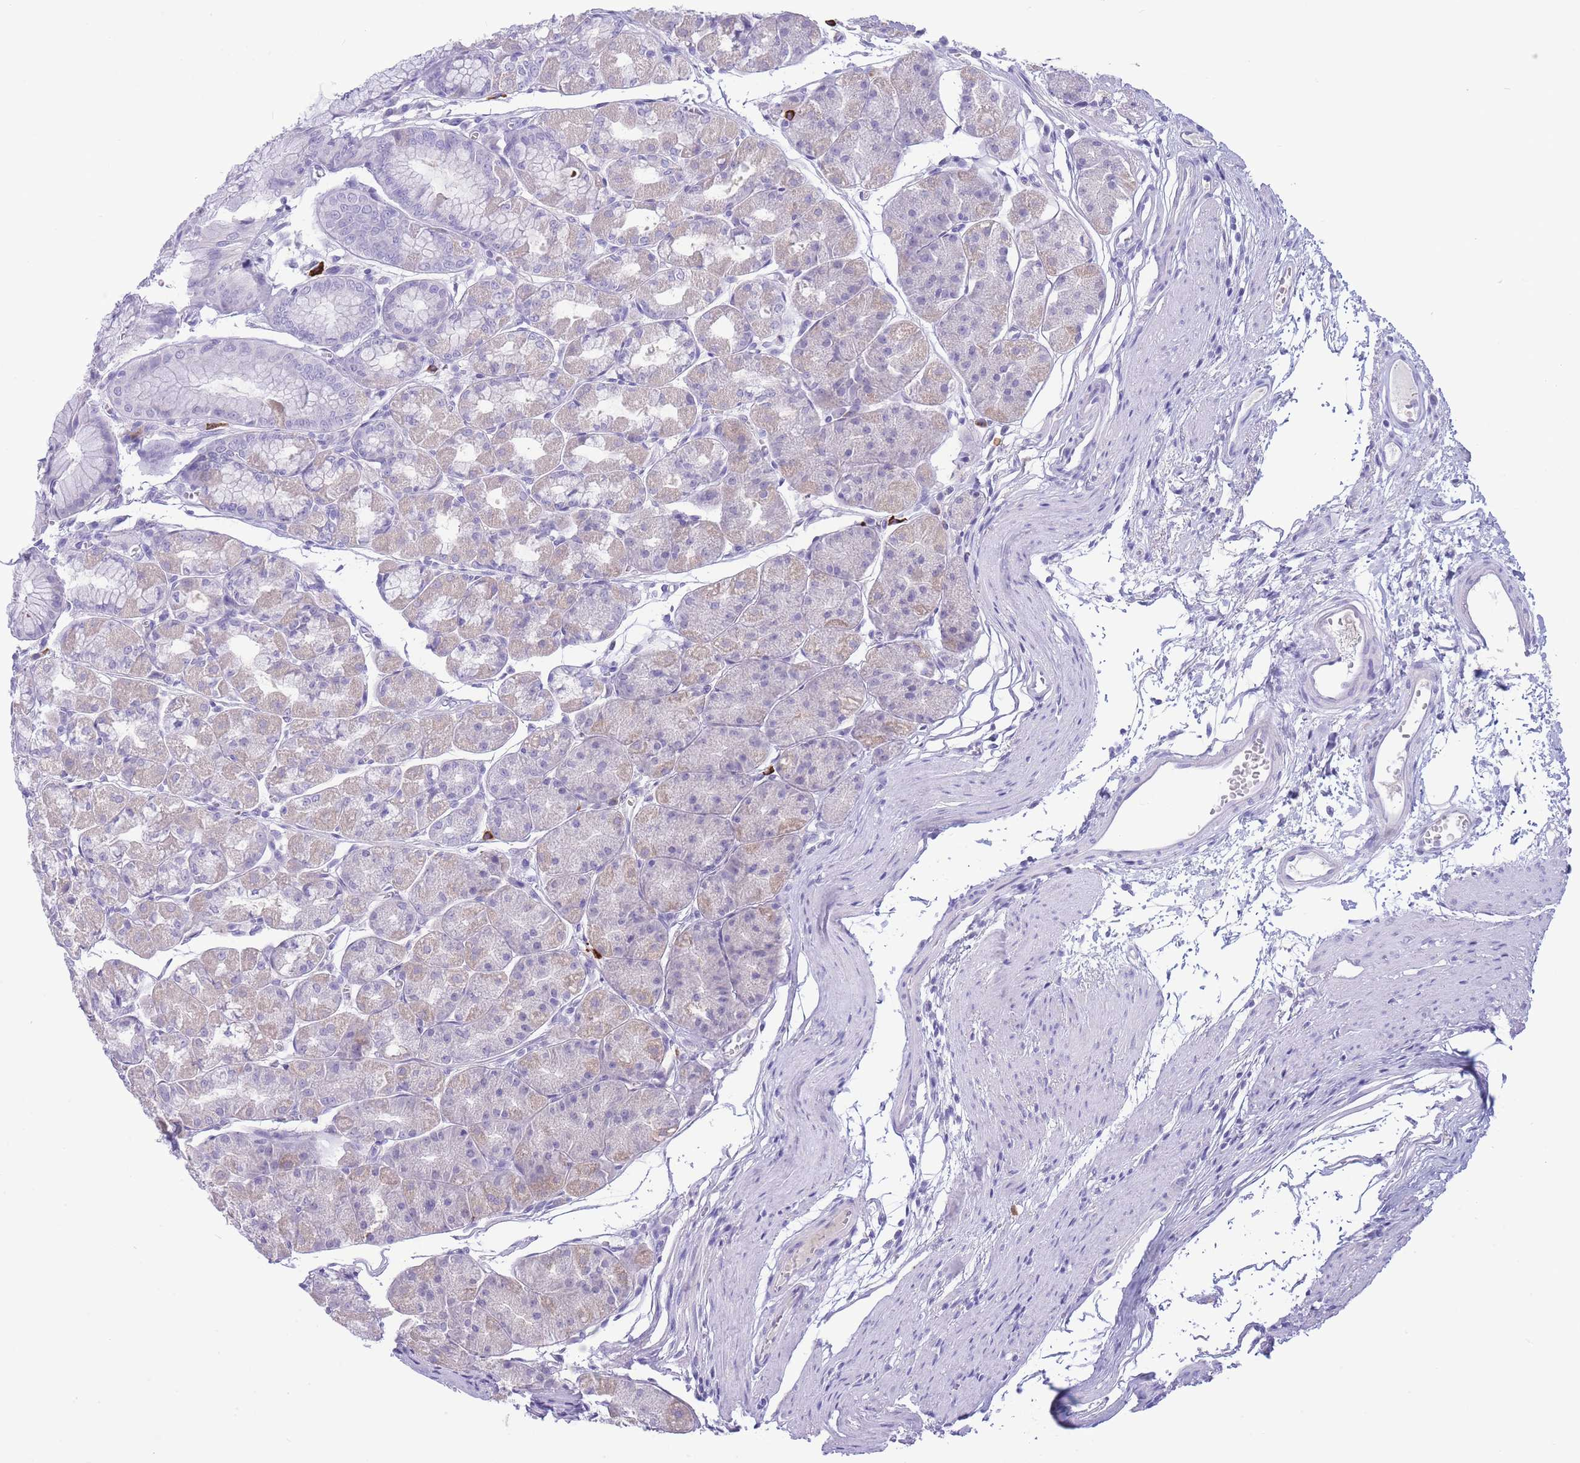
{"staining": {"intensity": "weak", "quantity": "25%-75%", "location": "cytoplasmic/membranous"}, "tissue": "stomach", "cell_type": "Glandular cells", "image_type": "normal", "snomed": [{"axis": "morphology", "description": "Normal tissue, NOS"}, {"axis": "topography", "description": "Stomach"}], "caption": "Immunohistochemistry (IHC) (DAB) staining of benign human stomach demonstrates weak cytoplasmic/membranous protein expression in about 25%-75% of glandular cells.", "gene": "ASAP3", "patient": {"sex": "male", "age": 55}}